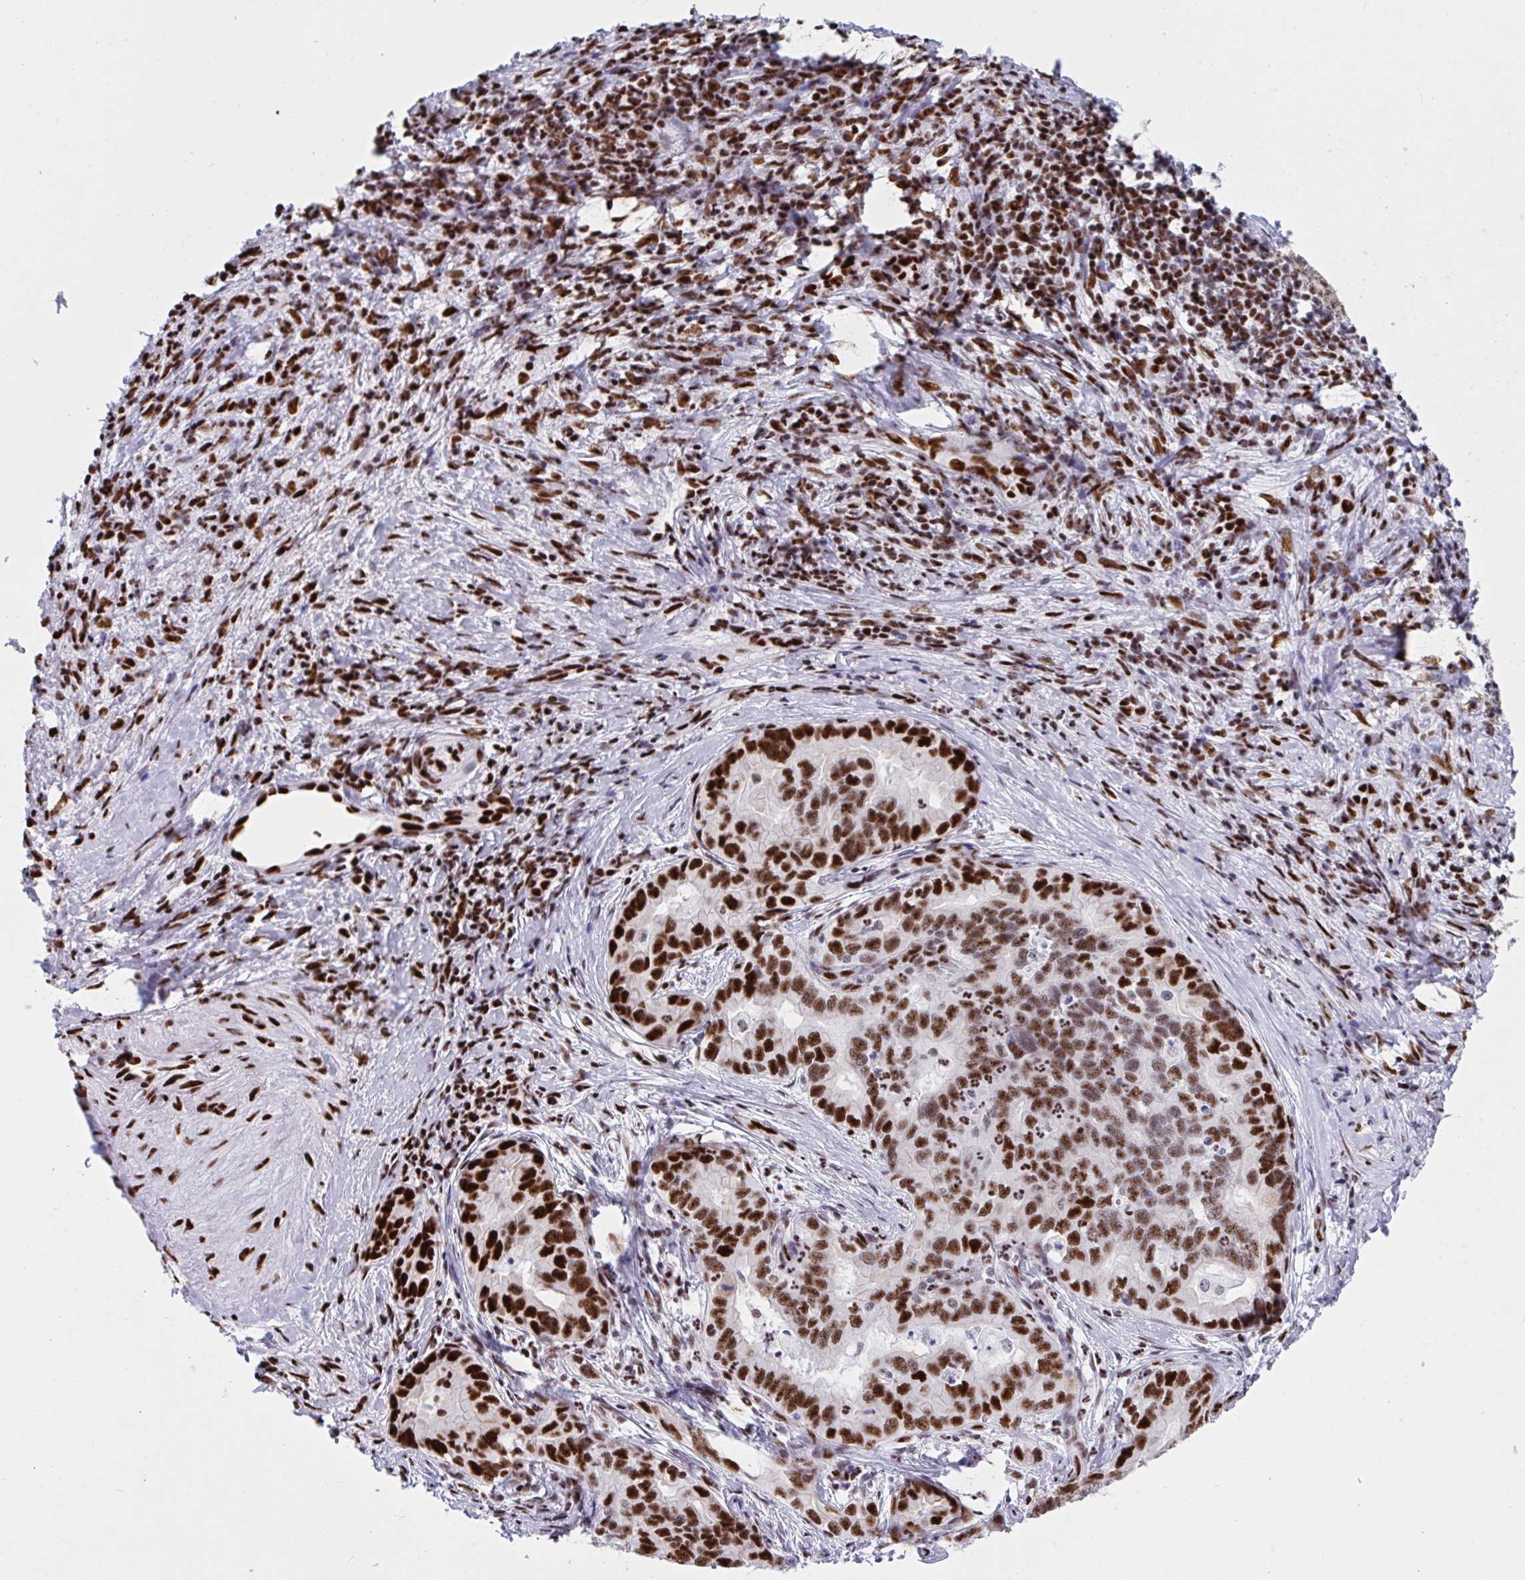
{"staining": {"intensity": "strong", "quantity": ">75%", "location": "nuclear"}, "tissue": "liver cancer", "cell_type": "Tumor cells", "image_type": "cancer", "snomed": [{"axis": "morphology", "description": "Cholangiocarcinoma"}, {"axis": "topography", "description": "Liver"}], "caption": "Strong nuclear staining is identified in approximately >75% of tumor cells in liver cancer (cholangiocarcinoma).", "gene": "IKZF2", "patient": {"sex": "female", "age": 64}}